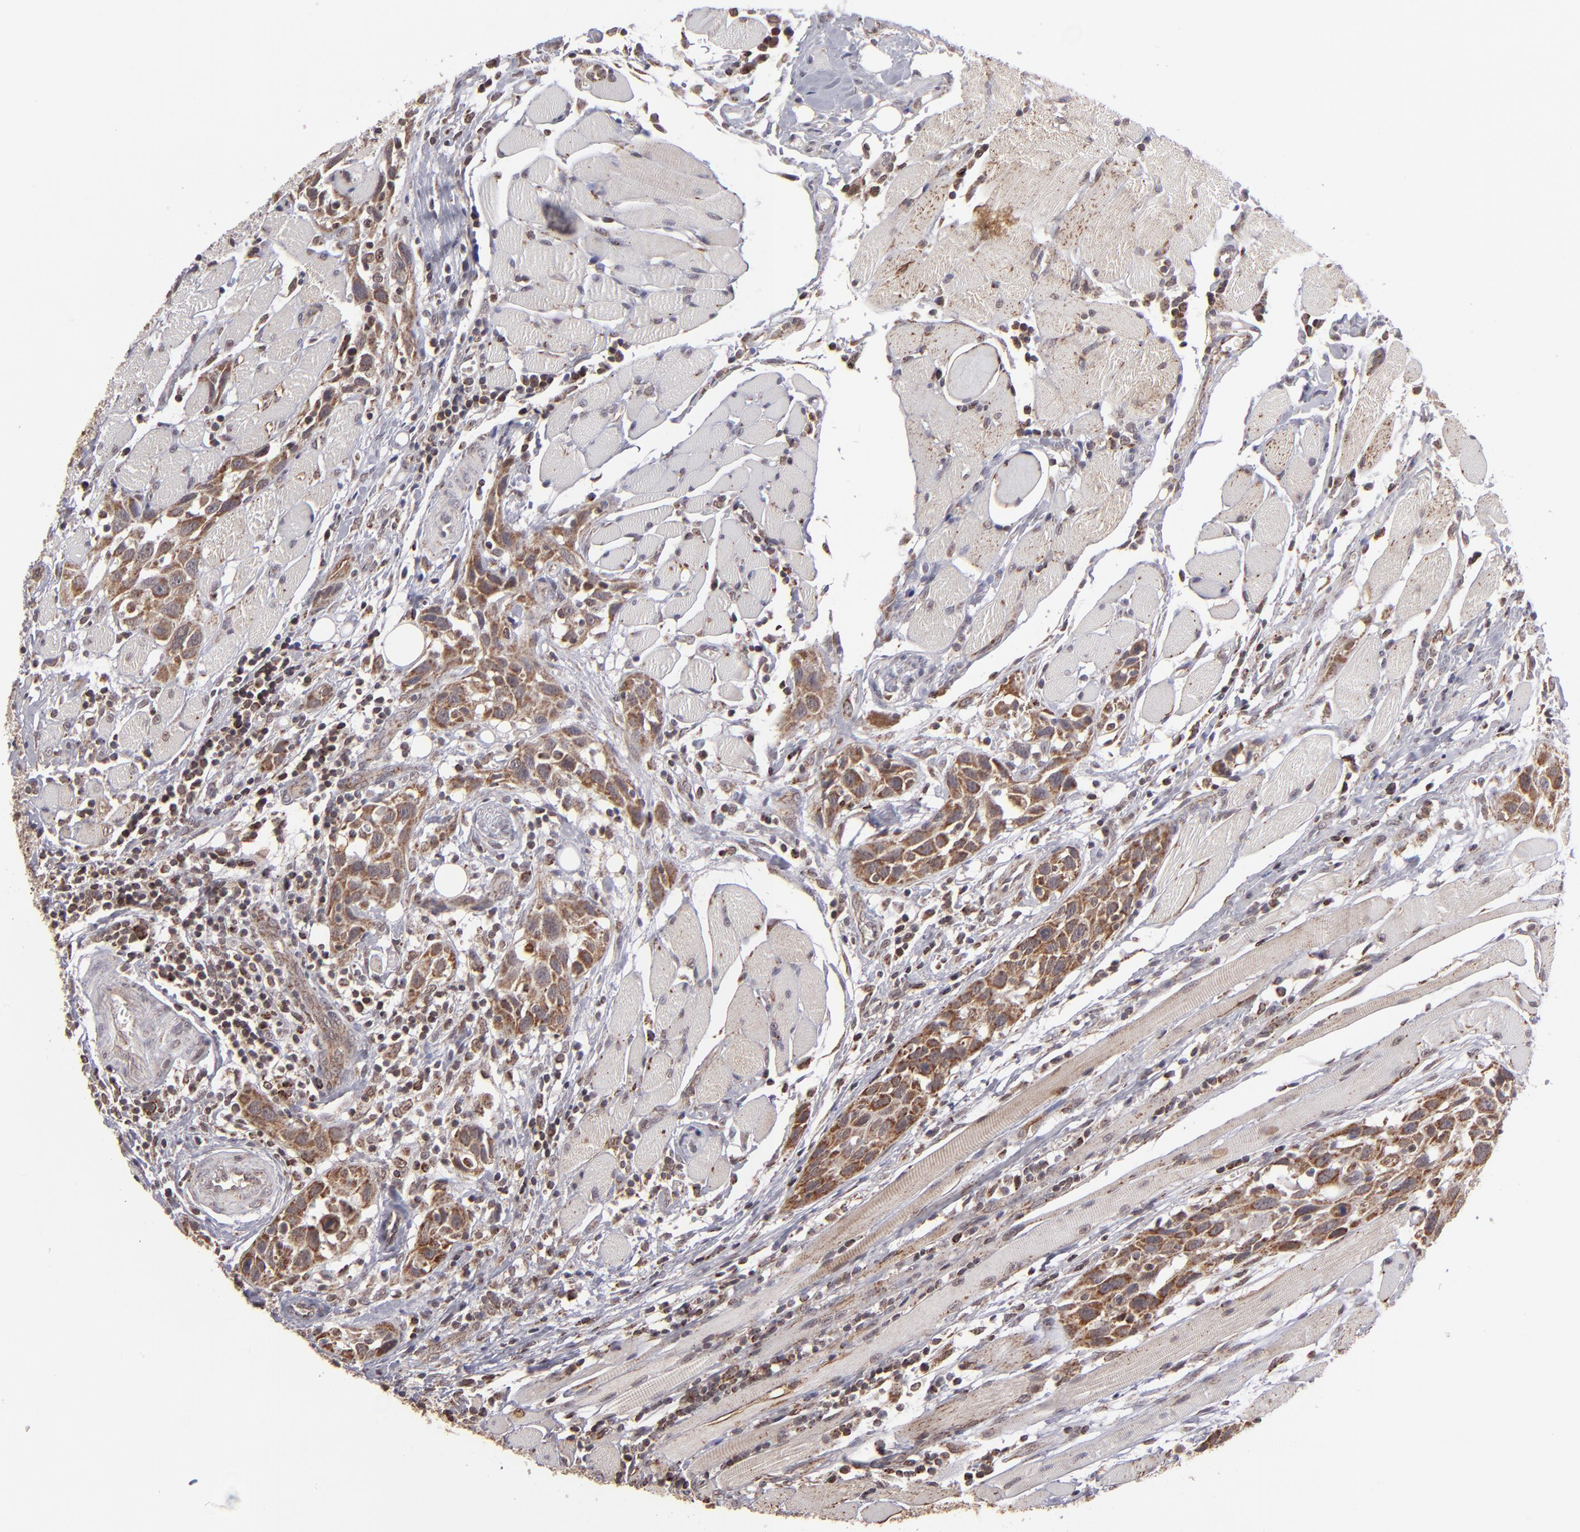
{"staining": {"intensity": "moderate", "quantity": ">75%", "location": "cytoplasmic/membranous"}, "tissue": "head and neck cancer", "cell_type": "Tumor cells", "image_type": "cancer", "snomed": [{"axis": "morphology", "description": "Squamous cell carcinoma, NOS"}, {"axis": "topography", "description": "Oral tissue"}, {"axis": "topography", "description": "Head-Neck"}], "caption": "Protein analysis of head and neck cancer (squamous cell carcinoma) tissue demonstrates moderate cytoplasmic/membranous positivity in approximately >75% of tumor cells.", "gene": "SLC15A1", "patient": {"sex": "female", "age": 50}}